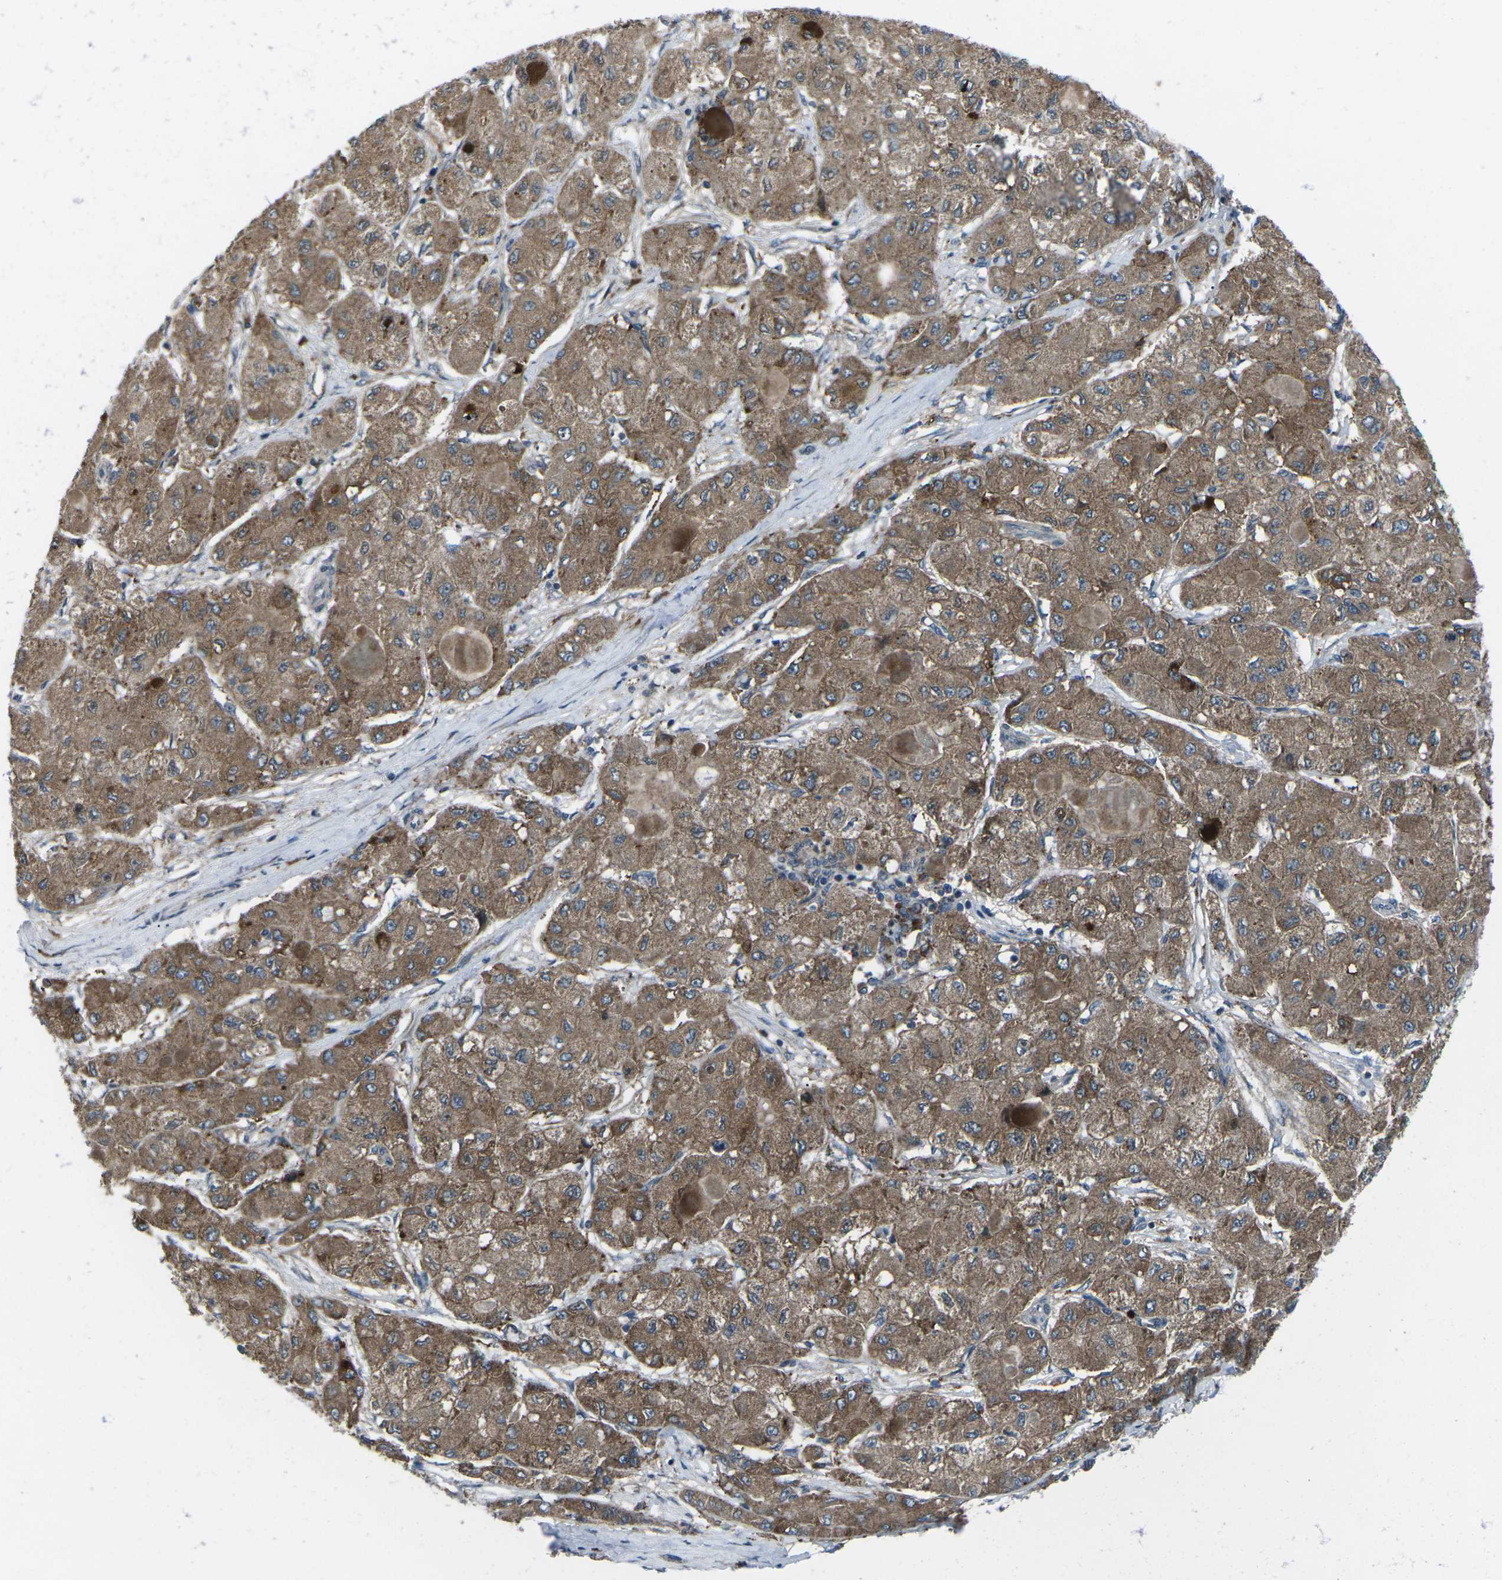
{"staining": {"intensity": "moderate", "quantity": ">75%", "location": "cytoplasmic/membranous"}, "tissue": "liver cancer", "cell_type": "Tumor cells", "image_type": "cancer", "snomed": [{"axis": "morphology", "description": "Carcinoma, Hepatocellular, NOS"}, {"axis": "topography", "description": "Liver"}], "caption": "Immunohistochemistry (IHC) (DAB (3,3'-diaminobenzidine)) staining of liver cancer exhibits moderate cytoplasmic/membranous protein positivity in approximately >75% of tumor cells.", "gene": "CDK16", "patient": {"sex": "male", "age": 80}}